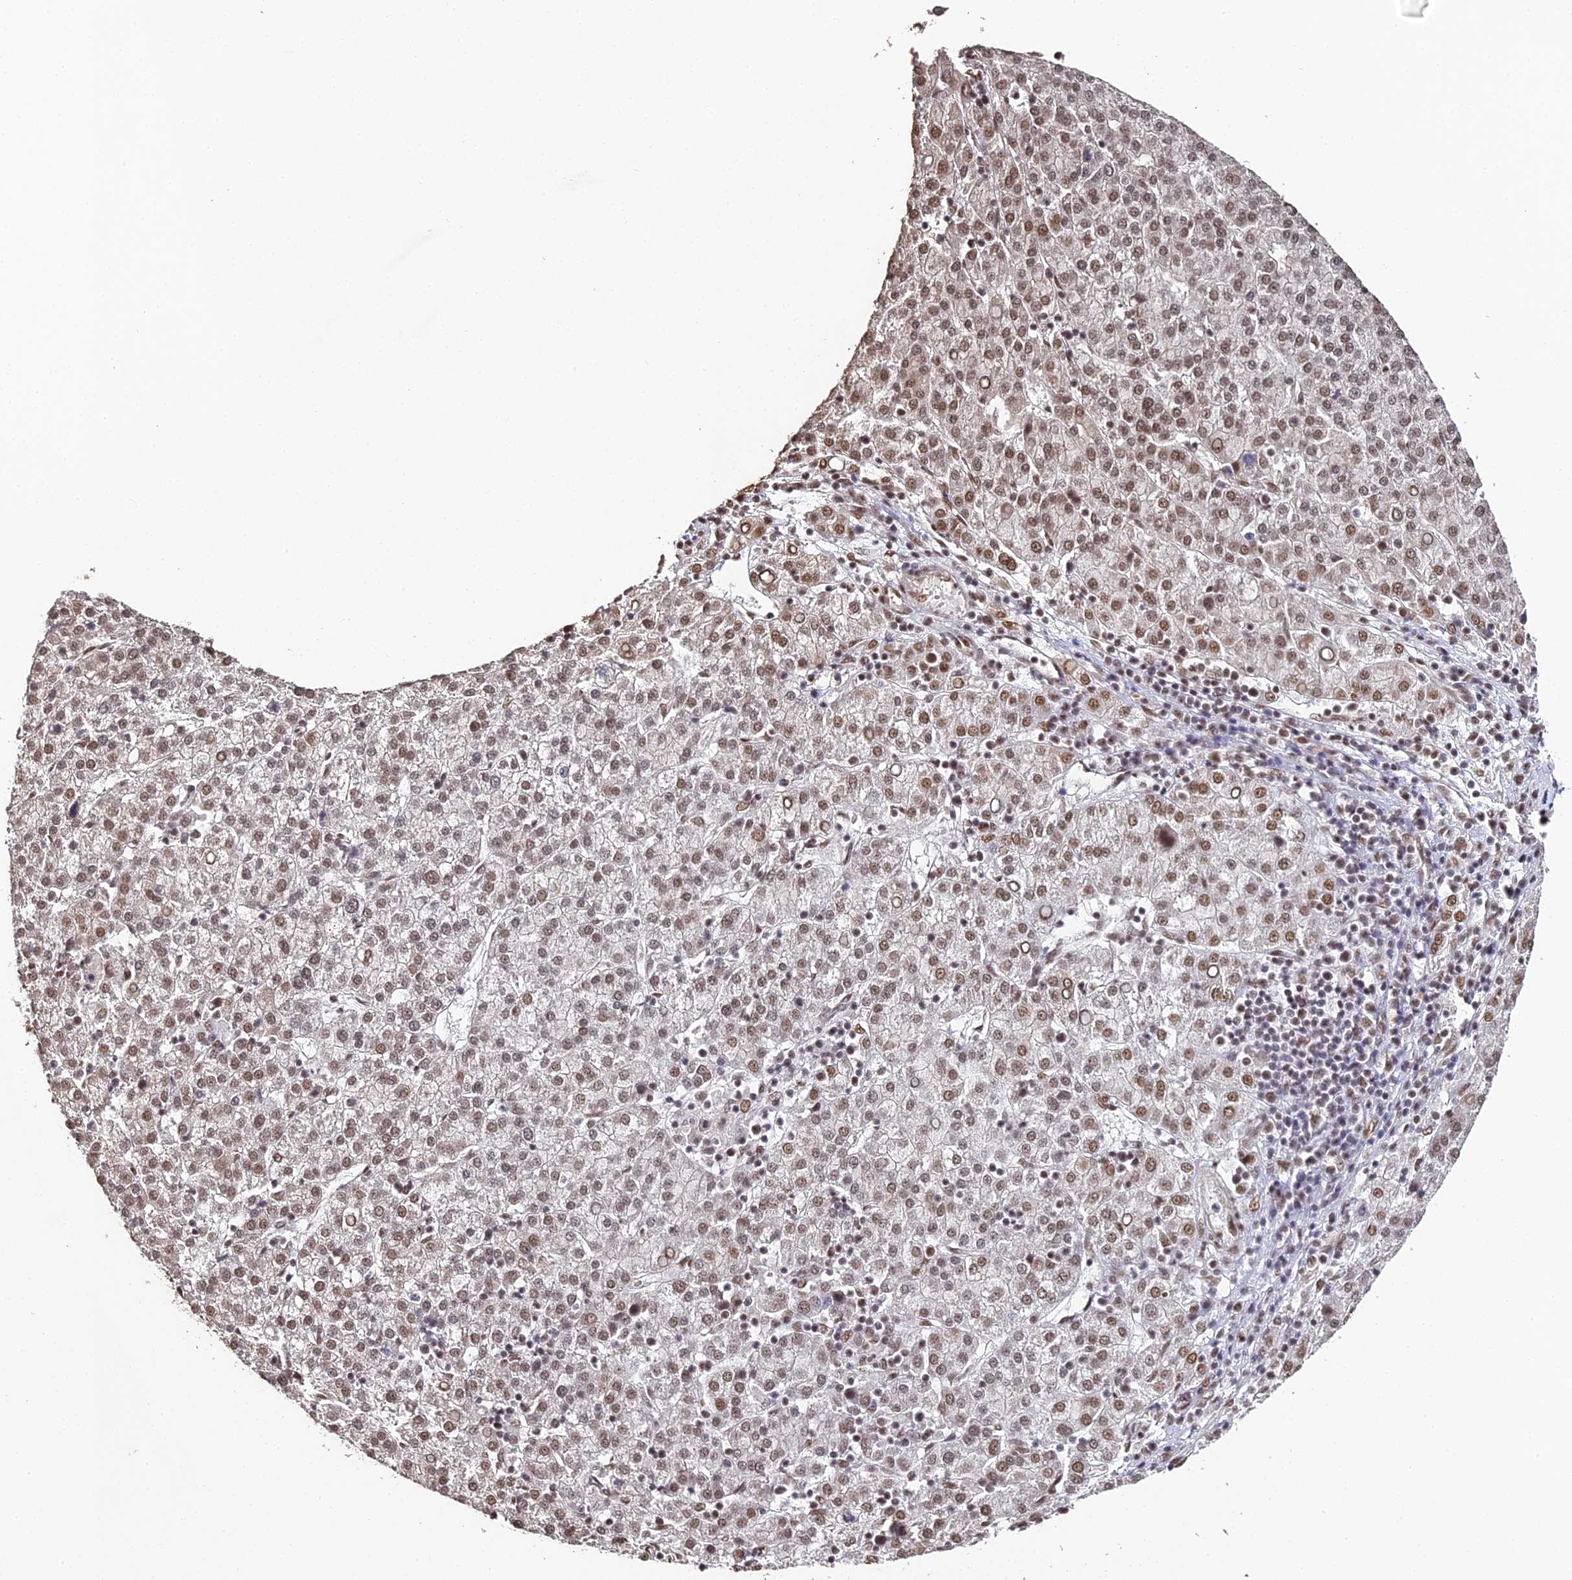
{"staining": {"intensity": "strong", "quantity": "25%-75%", "location": "nuclear"}, "tissue": "liver cancer", "cell_type": "Tumor cells", "image_type": "cancer", "snomed": [{"axis": "morphology", "description": "Carcinoma, Hepatocellular, NOS"}, {"axis": "topography", "description": "Liver"}], "caption": "Immunohistochemical staining of liver cancer exhibits high levels of strong nuclear staining in about 25%-75% of tumor cells. The protein is shown in brown color, while the nuclei are stained blue.", "gene": "HNRNPA1", "patient": {"sex": "female", "age": 58}}